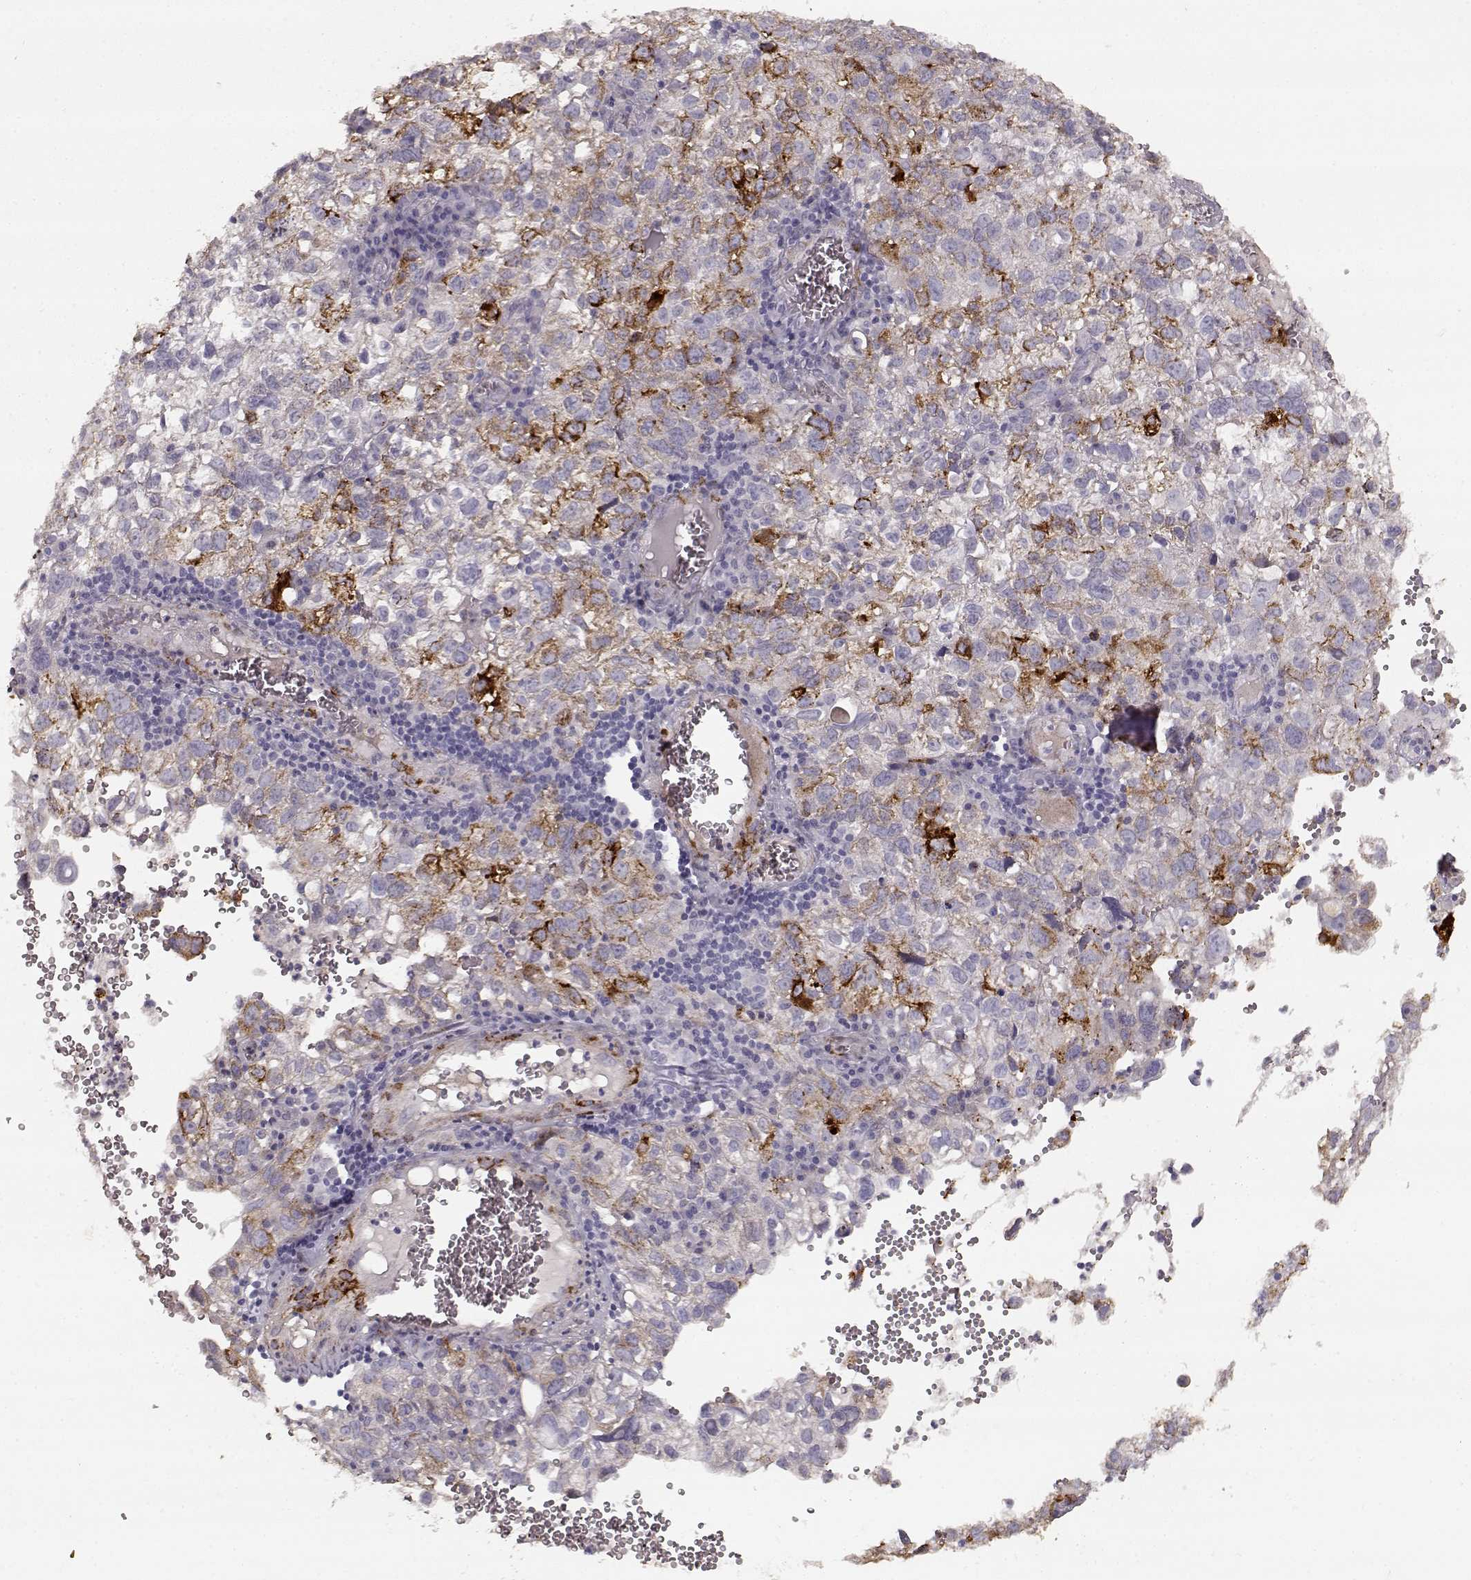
{"staining": {"intensity": "negative", "quantity": "none", "location": "none"}, "tissue": "cervical cancer", "cell_type": "Tumor cells", "image_type": "cancer", "snomed": [{"axis": "morphology", "description": "Squamous cell carcinoma, NOS"}, {"axis": "topography", "description": "Cervix"}], "caption": "Immunohistochemical staining of human squamous cell carcinoma (cervical) shows no significant positivity in tumor cells.", "gene": "LAMC1", "patient": {"sex": "female", "age": 55}}